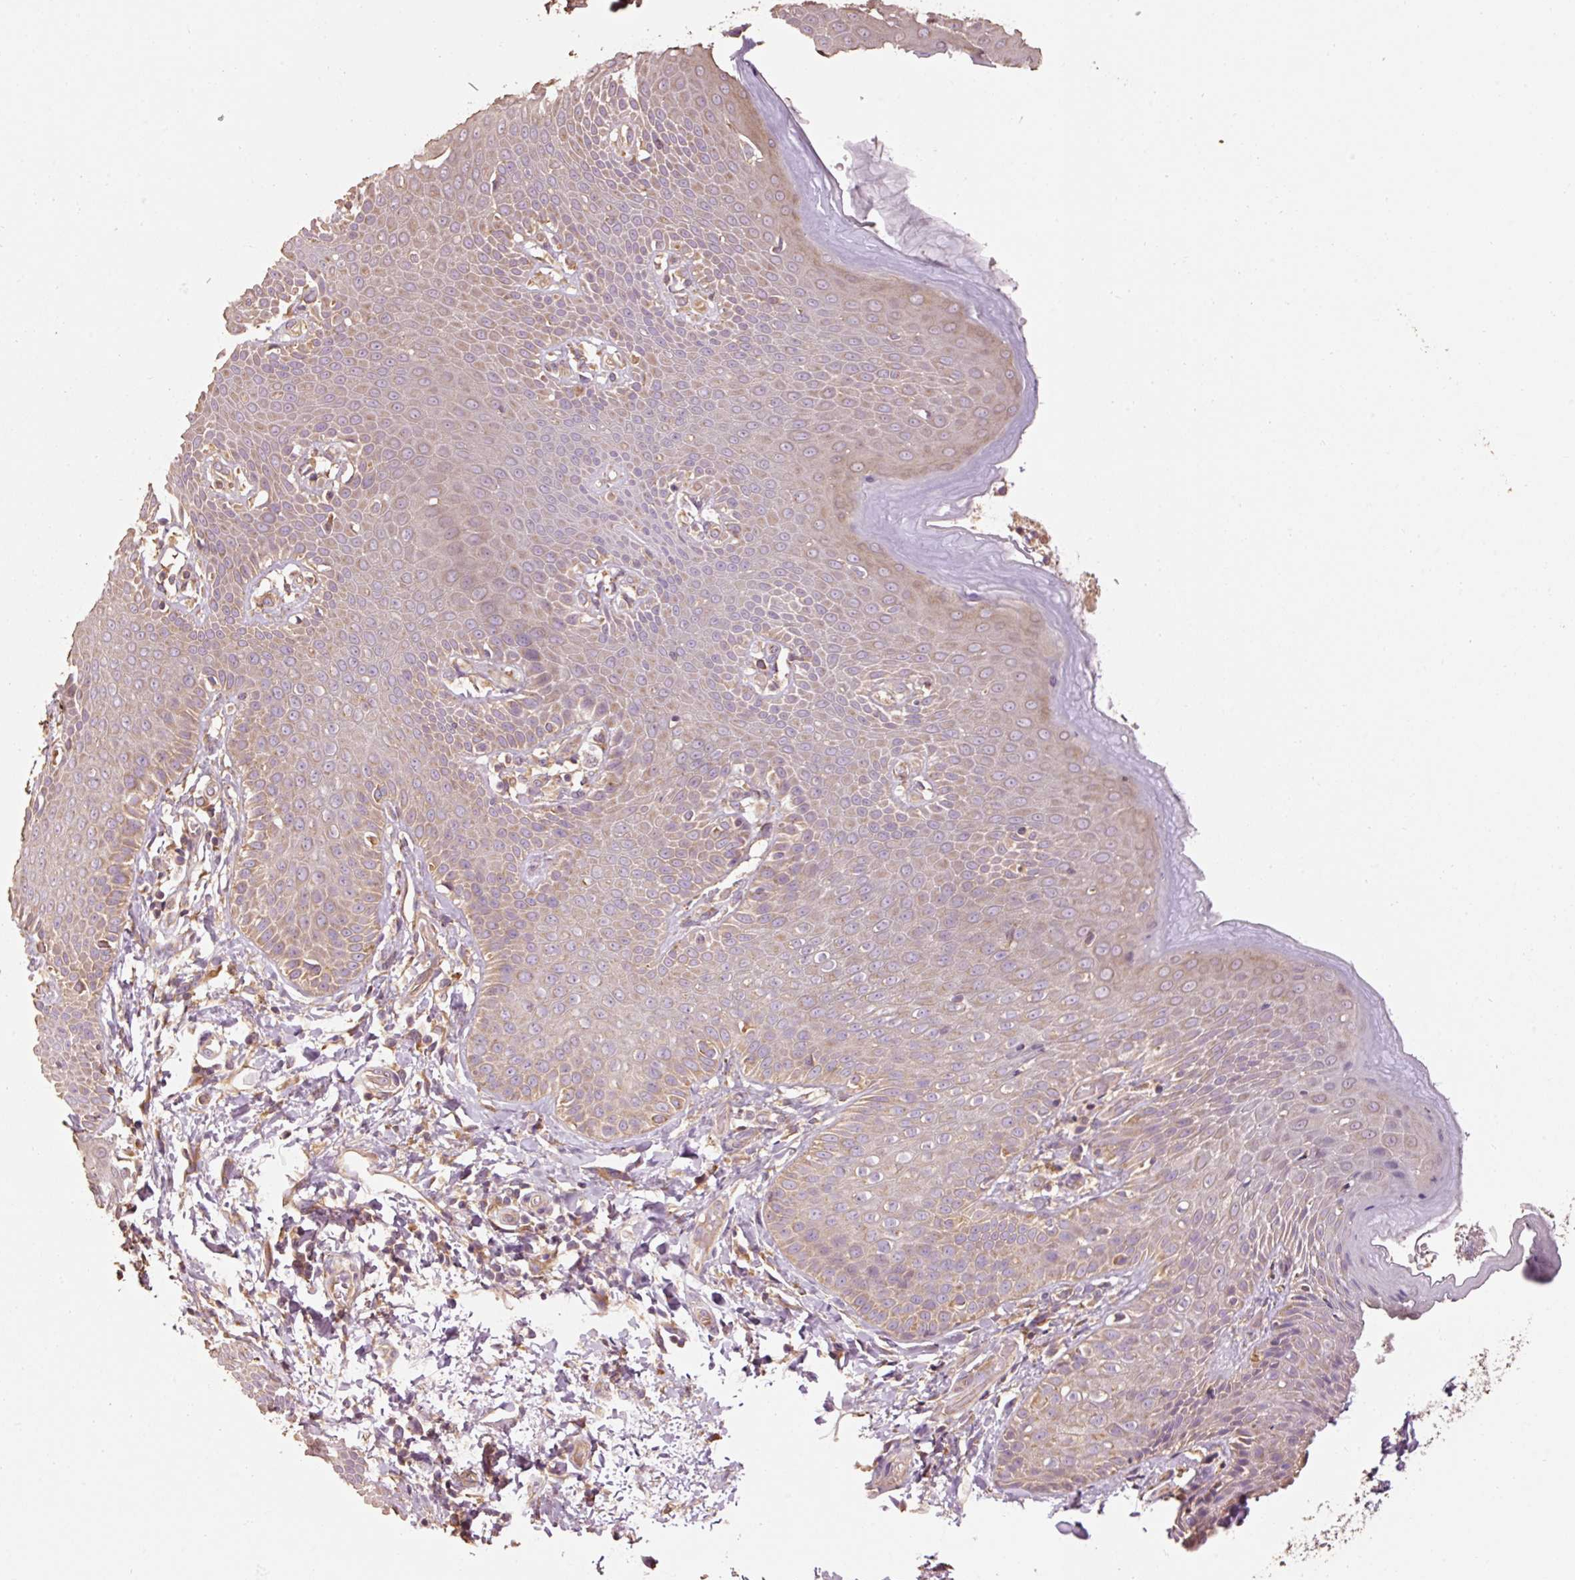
{"staining": {"intensity": "moderate", "quantity": "25%-75%", "location": "cytoplasmic/membranous"}, "tissue": "skin", "cell_type": "Epidermal cells", "image_type": "normal", "snomed": [{"axis": "morphology", "description": "Normal tissue, NOS"}, {"axis": "topography", "description": "Peripheral nerve tissue"}], "caption": "Immunohistochemistry (IHC) photomicrograph of unremarkable human skin stained for a protein (brown), which reveals medium levels of moderate cytoplasmic/membranous staining in about 25%-75% of epidermal cells.", "gene": "EFHC1", "patient": {"sex": "male", "age": 51}}